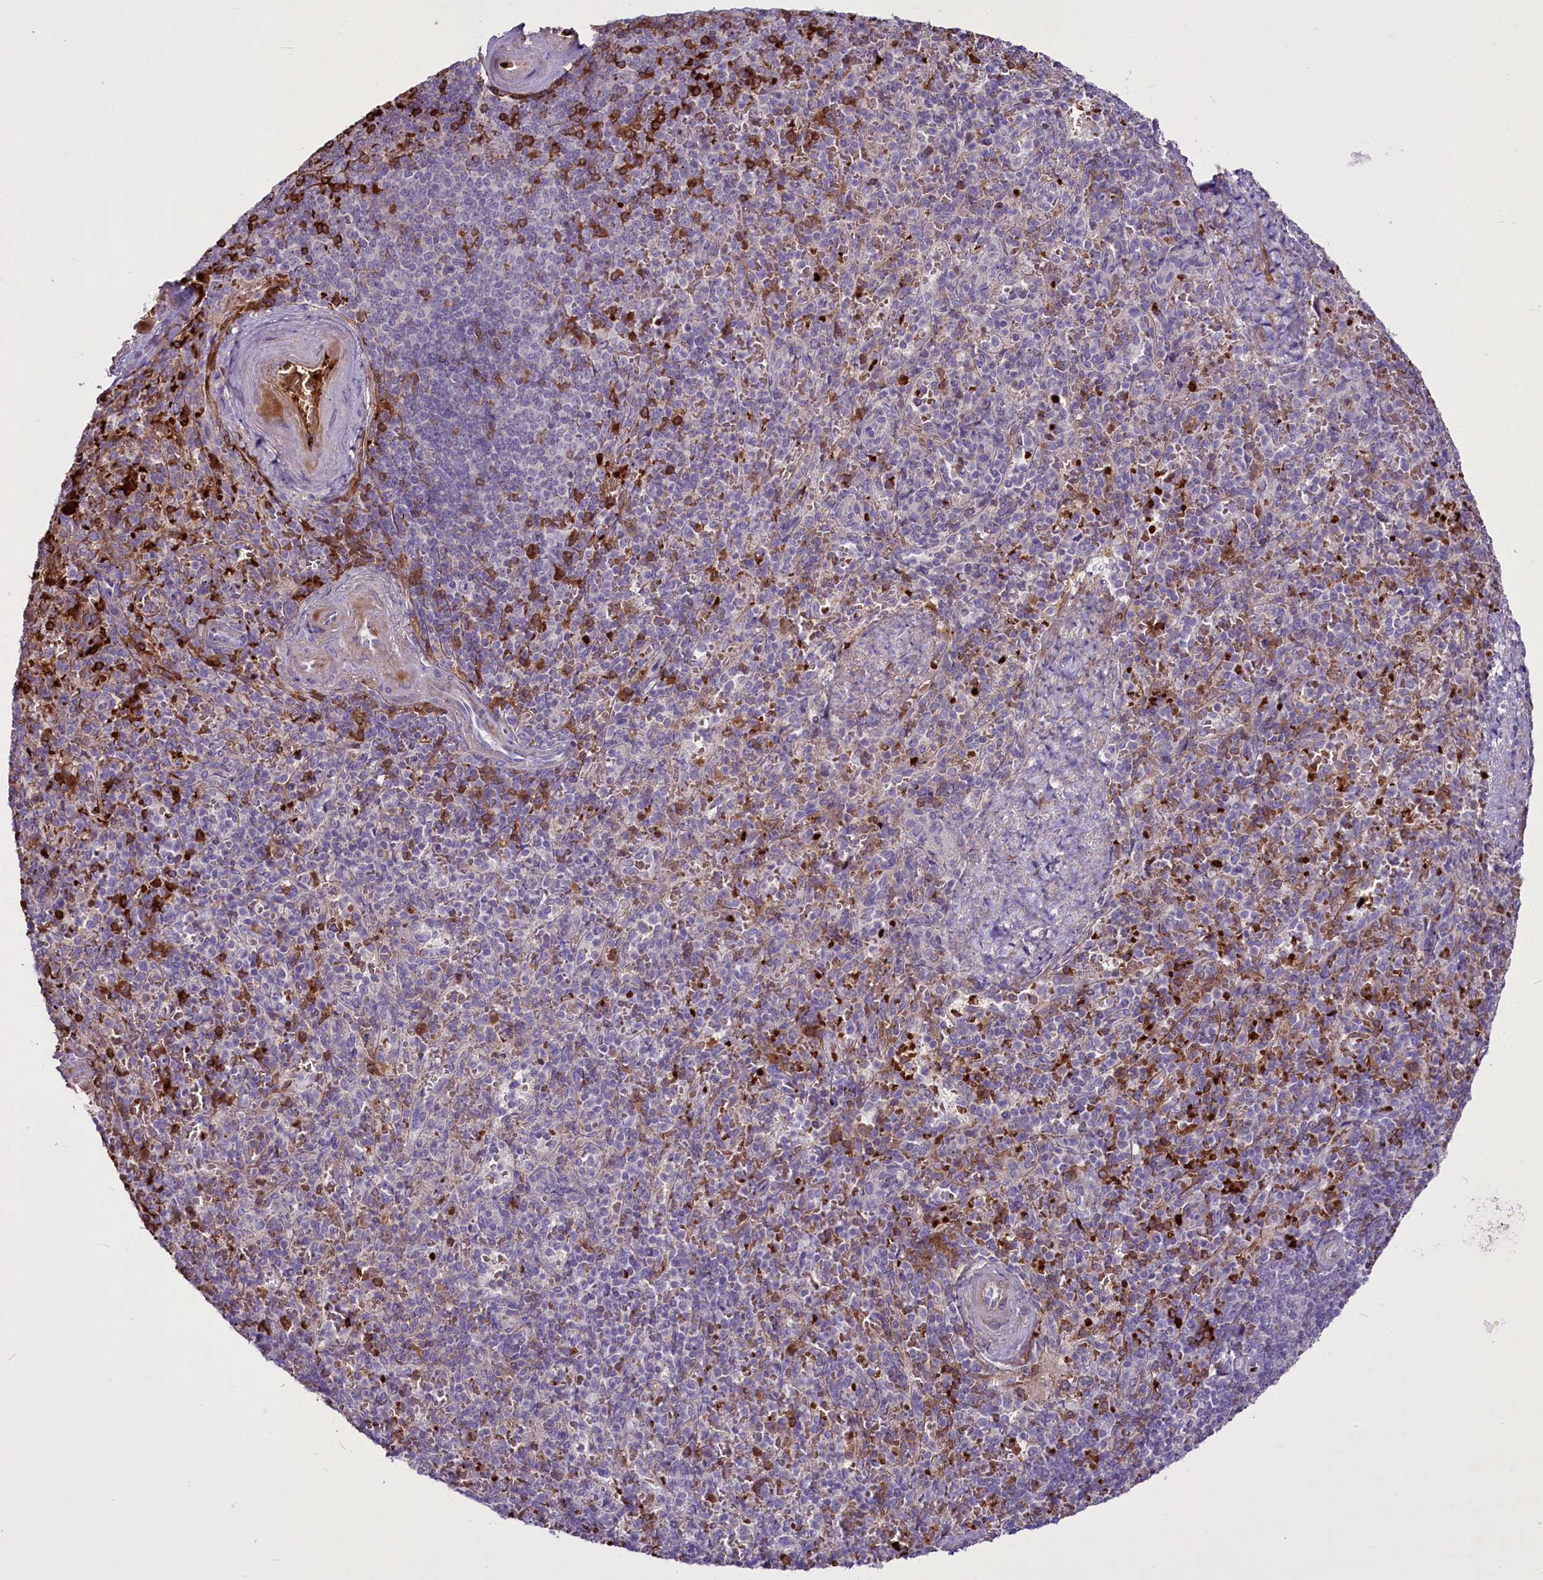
{"staining": {"intensity": "strong", "quantity": "<25%", "location": "cytoplasmic/membranous"}, "tissue": "spleen", "cell_type": "Cells in red pulp", "image_type": "normal", "snomed": [{"axis": "morphology", "description": "Normal tissue, NOS"}, {"axis": "topography", "description": "Spleen"}], "caption": "Benign spleen displays strong cytoplasmic/membranous staining in about <25% of cells in red pulp, visualized by immunohistochemistry. Nuclei are stained in blue.", "gene": "SUSD3", "patient": {"sex": "male", "age": 82}}